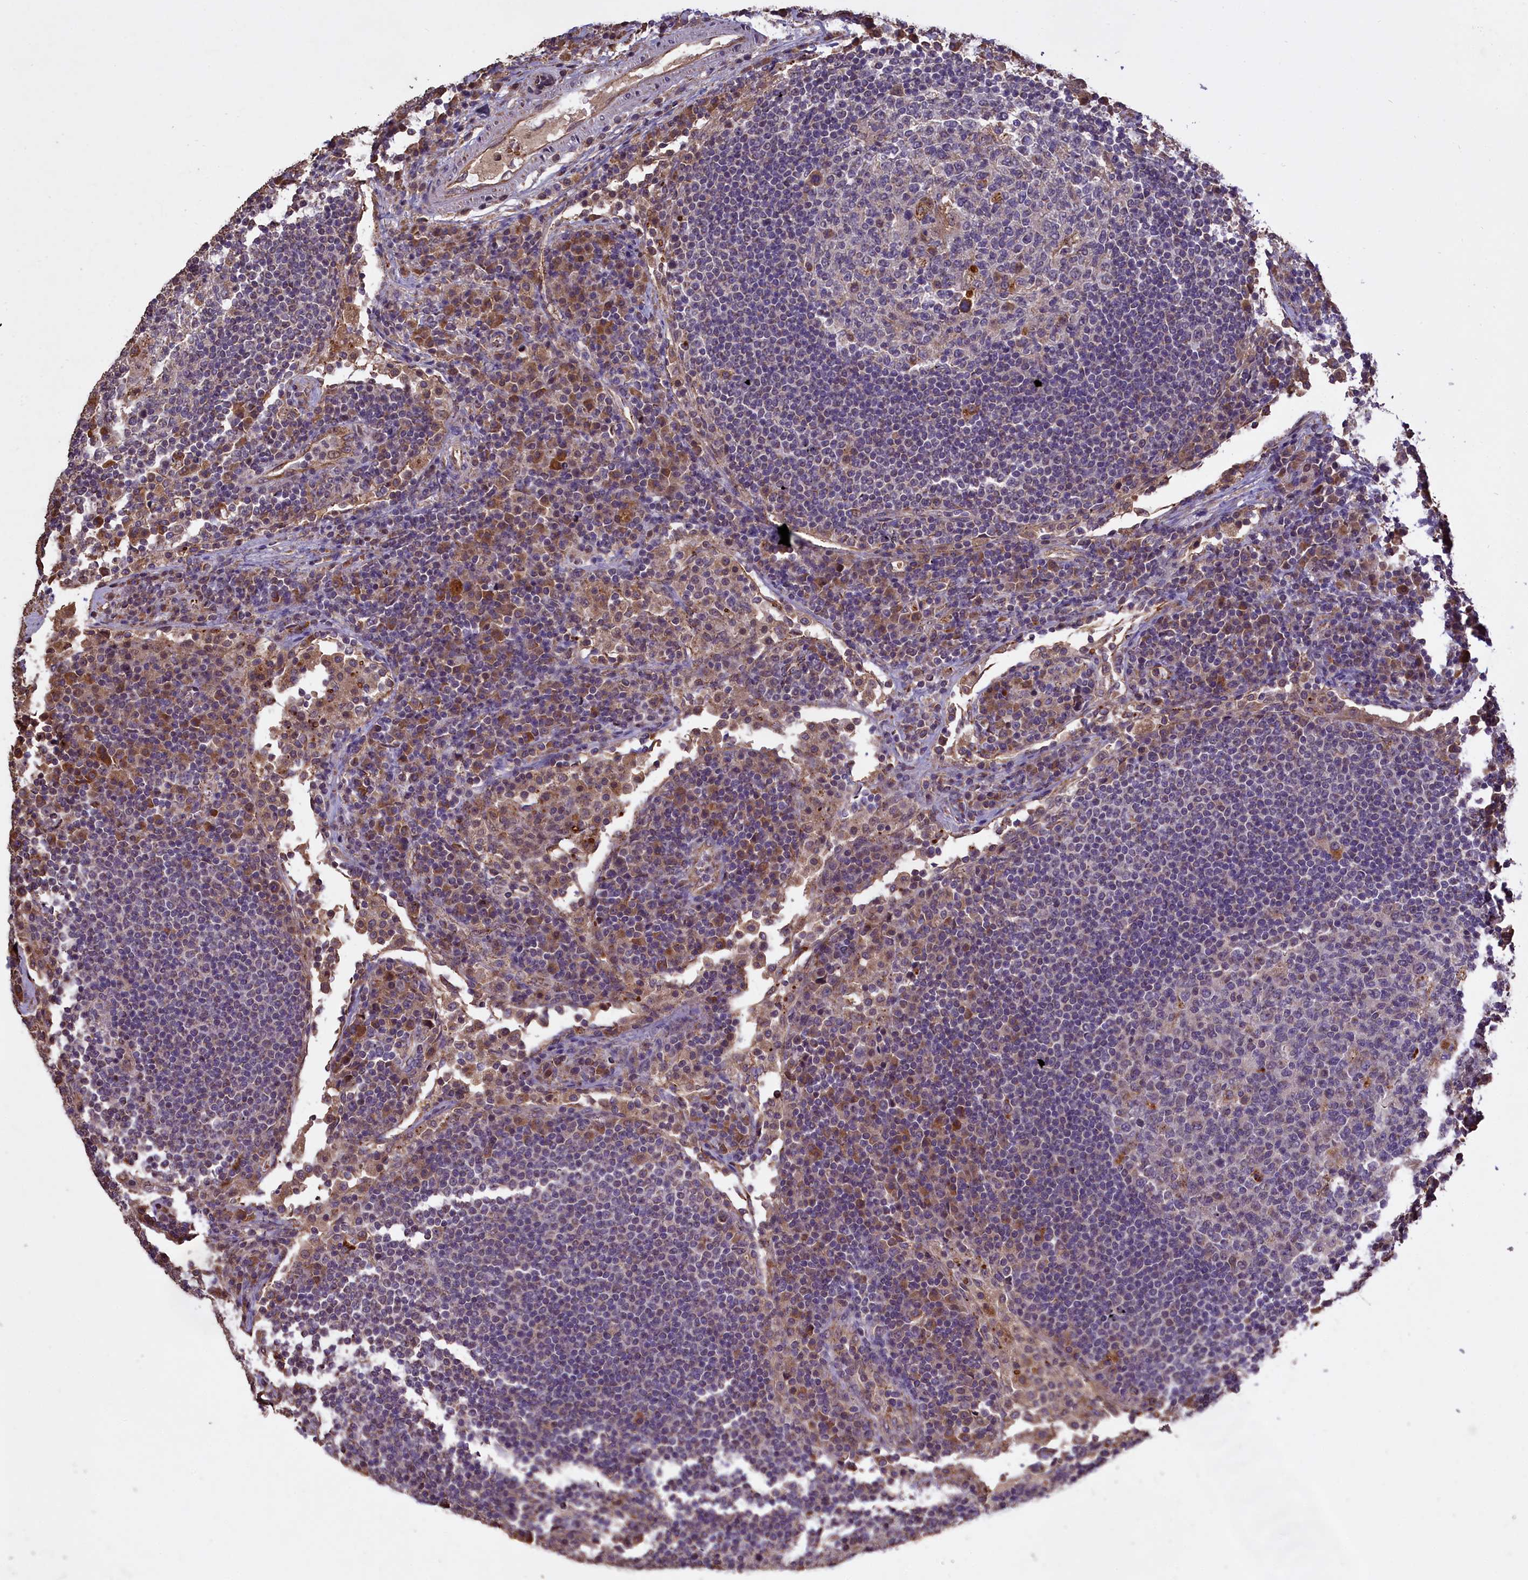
{"staining": {"intensity": "weak", "quantity": "<25%", "location": "cytoplasmic/membranous"}, "tissue": "lymph node", "cell_type": "Germinal center cells", "image_type": "normal", "snomed": [{"axis": "morphology", "description": "Normal tissue, NOS"}, {"axis": "topography", "description": "Lymph node"}], "caption": "High magnification brightfield microscopy of unremarkable lymph node stained with DAB (3,3'-diaminobenzidine) (brown) and counterstained with hematoxylin (blue): germinal center cells show no significant staining.", "gene": "CLRN2", "patient": {"sex": "female", "age": 53}}